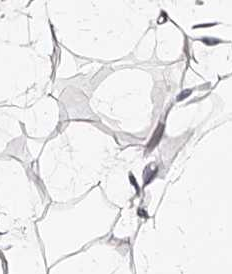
{"staining": {"intensity": "negative", "quantity": "none", "location": "none"}, "tissue": "adipose tissue", "cell_type": "Adipocytes", "image_type": "normal", "snomed": [{"axis": "morphology", "description": "Normal tissue, NOS"}, {"axis": "topography", "description": "Breast"}], "caption": "A high-resolution micrograph shows immunohistochemistry staining of unremarkable adipose tissue, which reveals no significant expression in adipocytes. (Brightfield microscopy of DAB immunohistochemistry (IHC) at high magnification).", "gene": "DMRT1", "patient": {"sex": "female", "age": 23}}